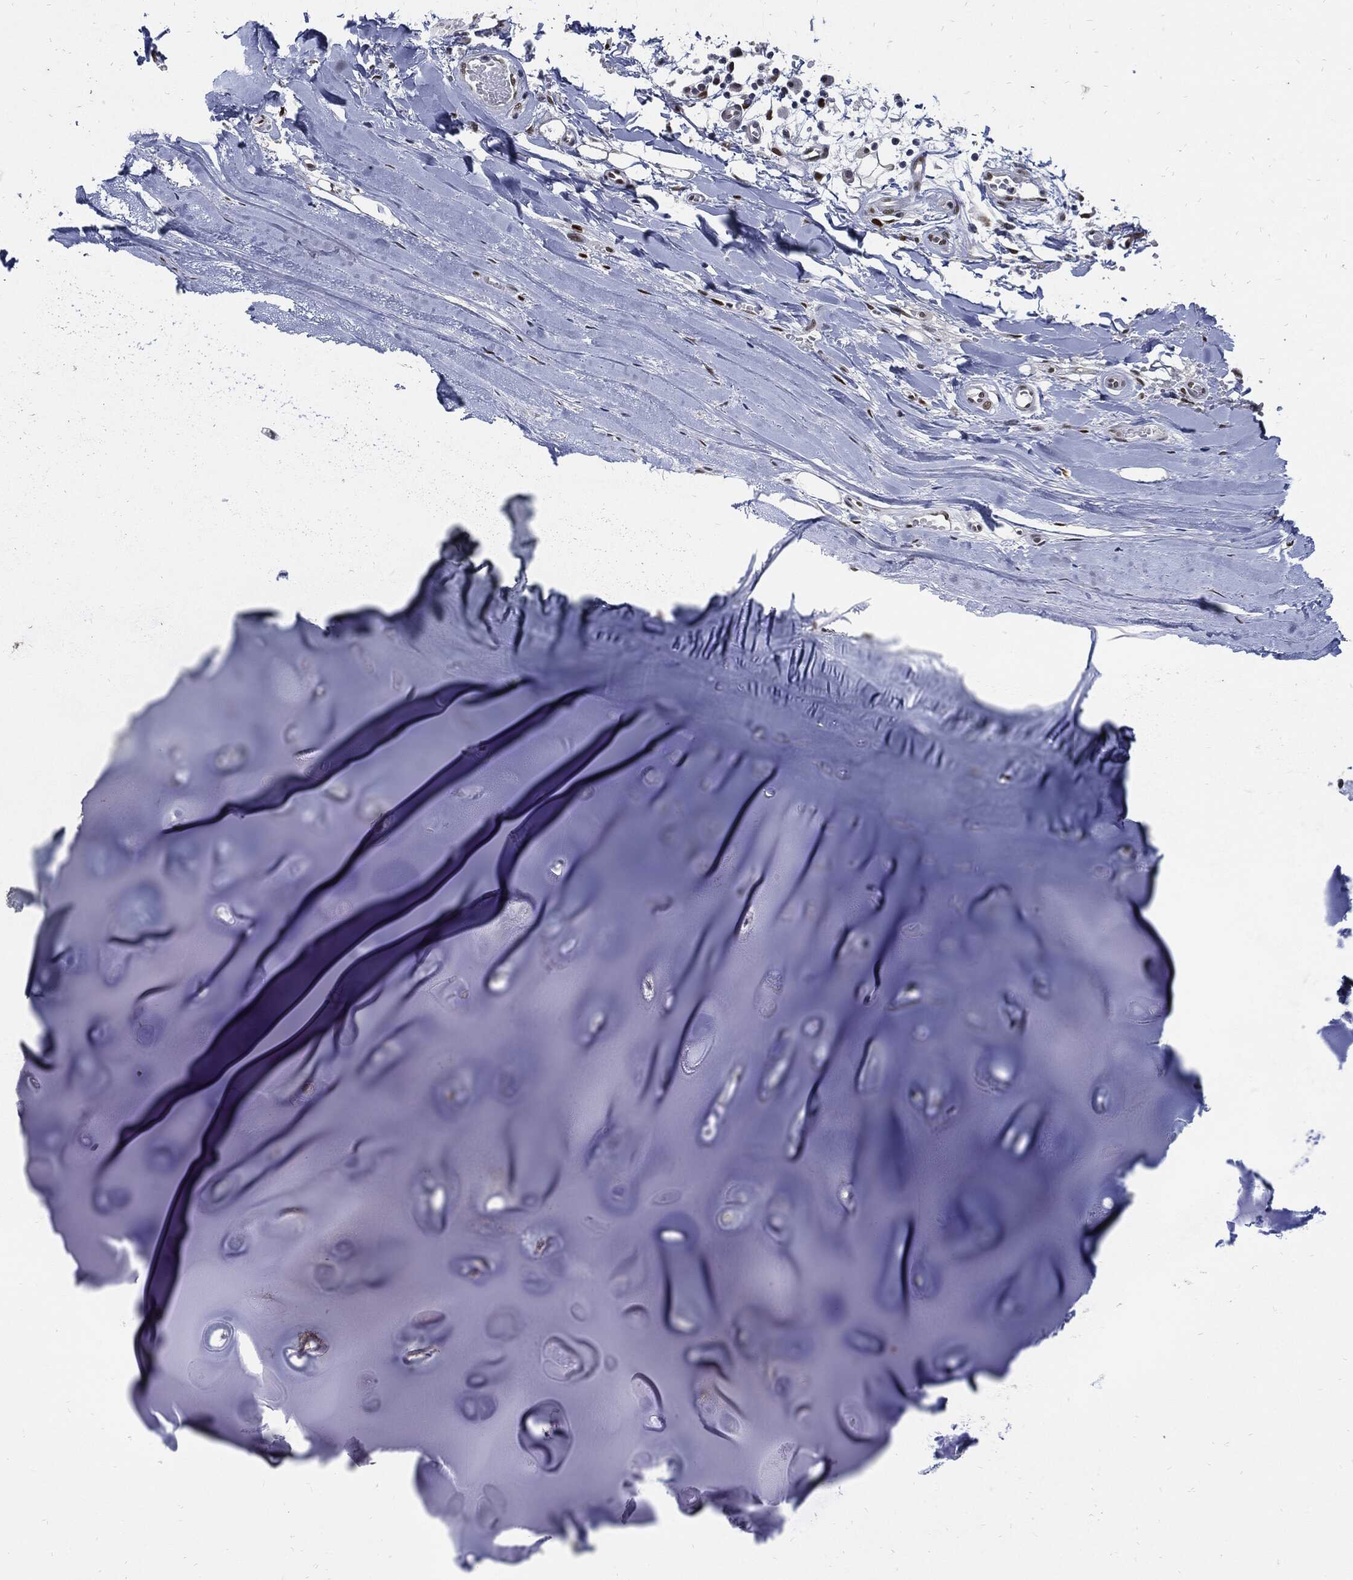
{"staining": {"intensity": "negative", "quantity": "none", "location": "none"}, "tissue": "adipose tissue", "cell_type": "Adipocytes", "image_type": "normal", "snomed": [{"axis": "morphology", "description": "Normal tissue, NOS"}, {"axis": "topography", "description": "Cartilage tissue"}], "caption": "Immunohistochemistry (IHC) photomicrograph of unremarkable adipose tissue: human adipose tissue stained with DAB (3,3'-diaminobenzidine) demonstrates no significant protein expression in adipocytes.", "gene": "NBN", "patient": {"sex": "male", "age": 81}}